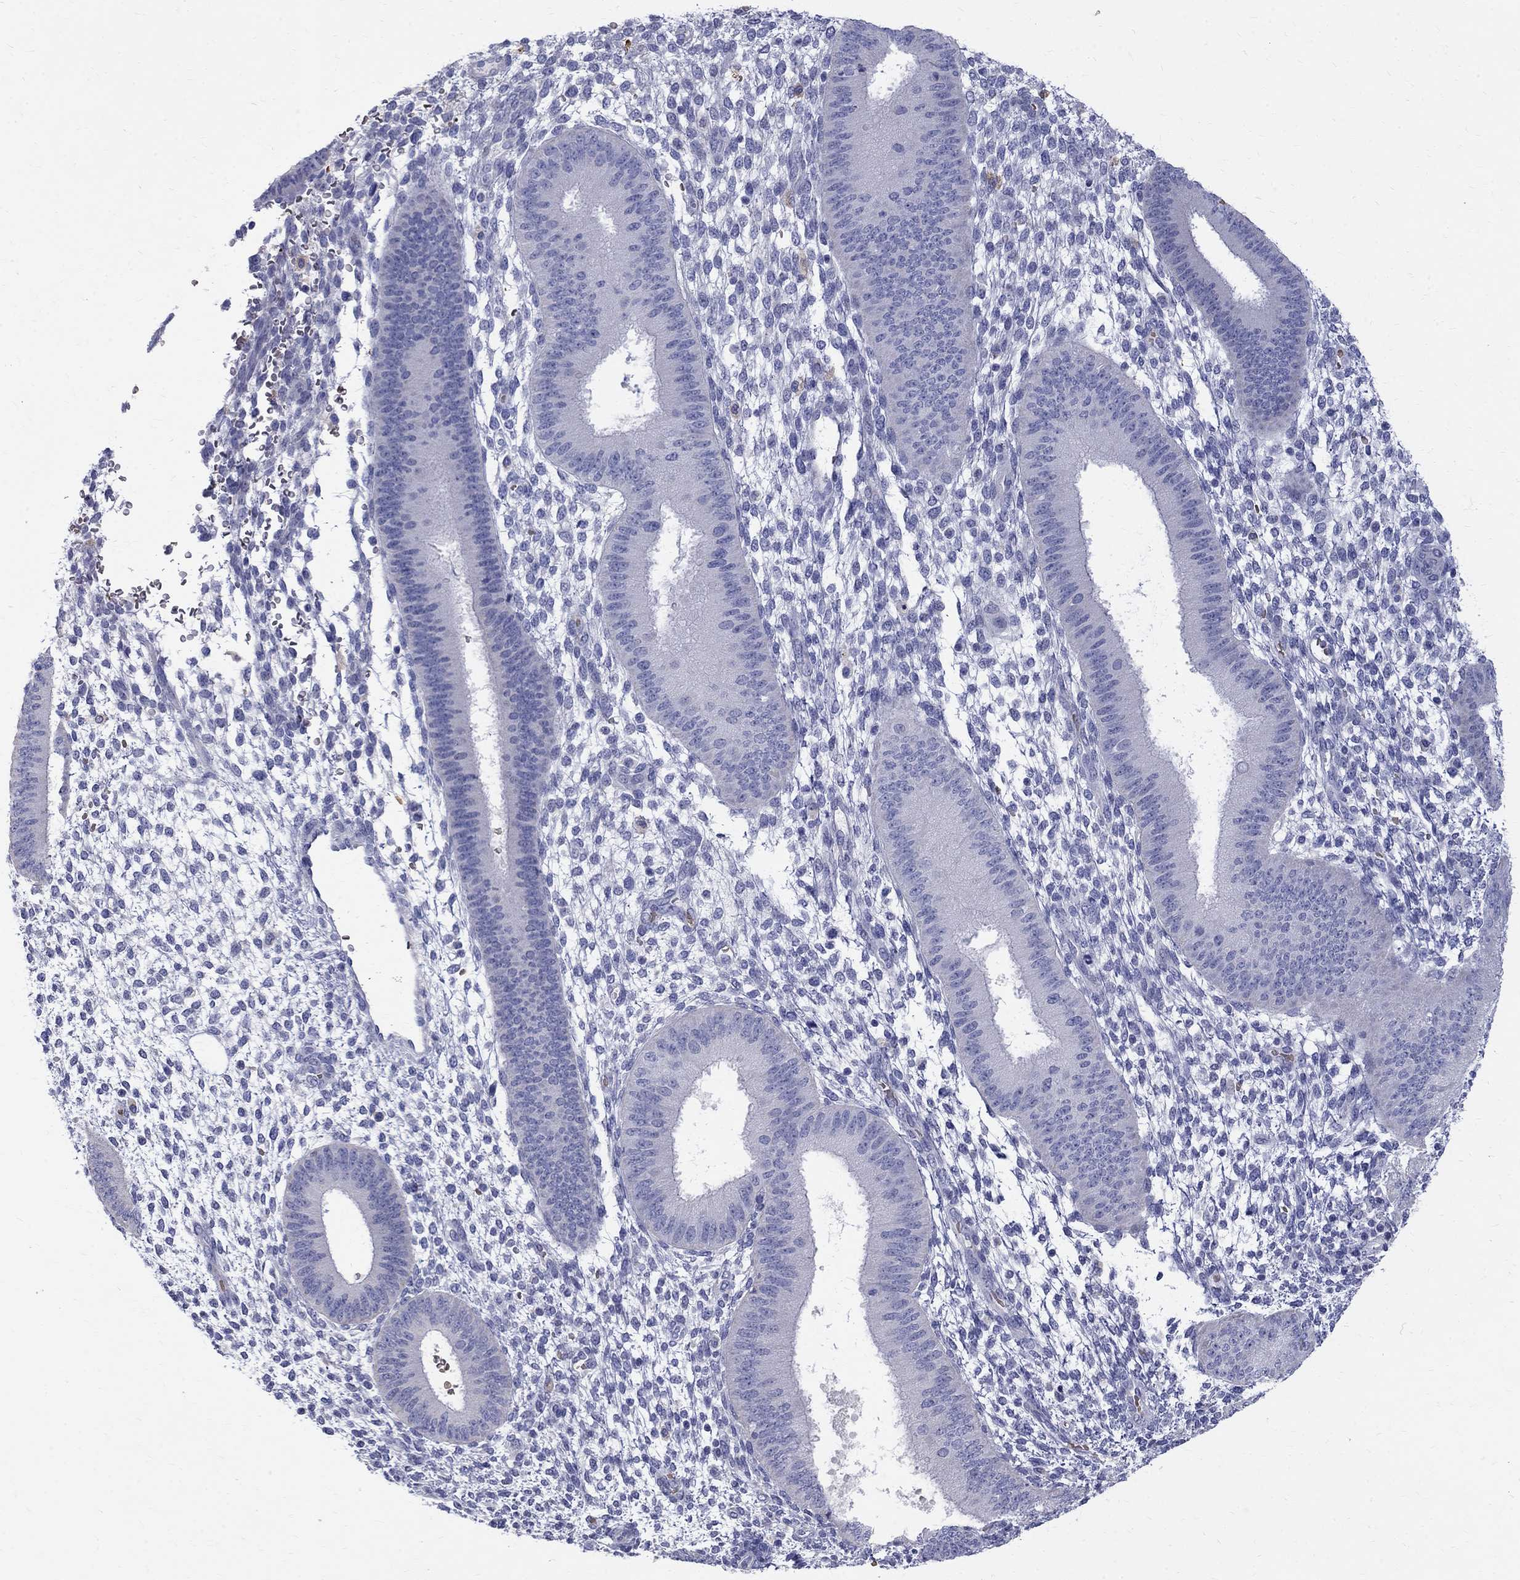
{"staining": {"intensity": "negative", "quantity": "none", "location": "none"}, "tissue": "endometrium", "cell_type": "Cells in endometrial stroma", "image_type": "normal", "snomed": [{"axis": "morphology", "description": "Normal tissue, NOS"}, {"axis": "topography", "description": "Endometrium"}], "caption": "Immunohistochemical staining of normal endometrium shows no significant expression in cells in endometrial stroma.", "gene": "AGER", "patient": {"sex": "female", "age": 39}}